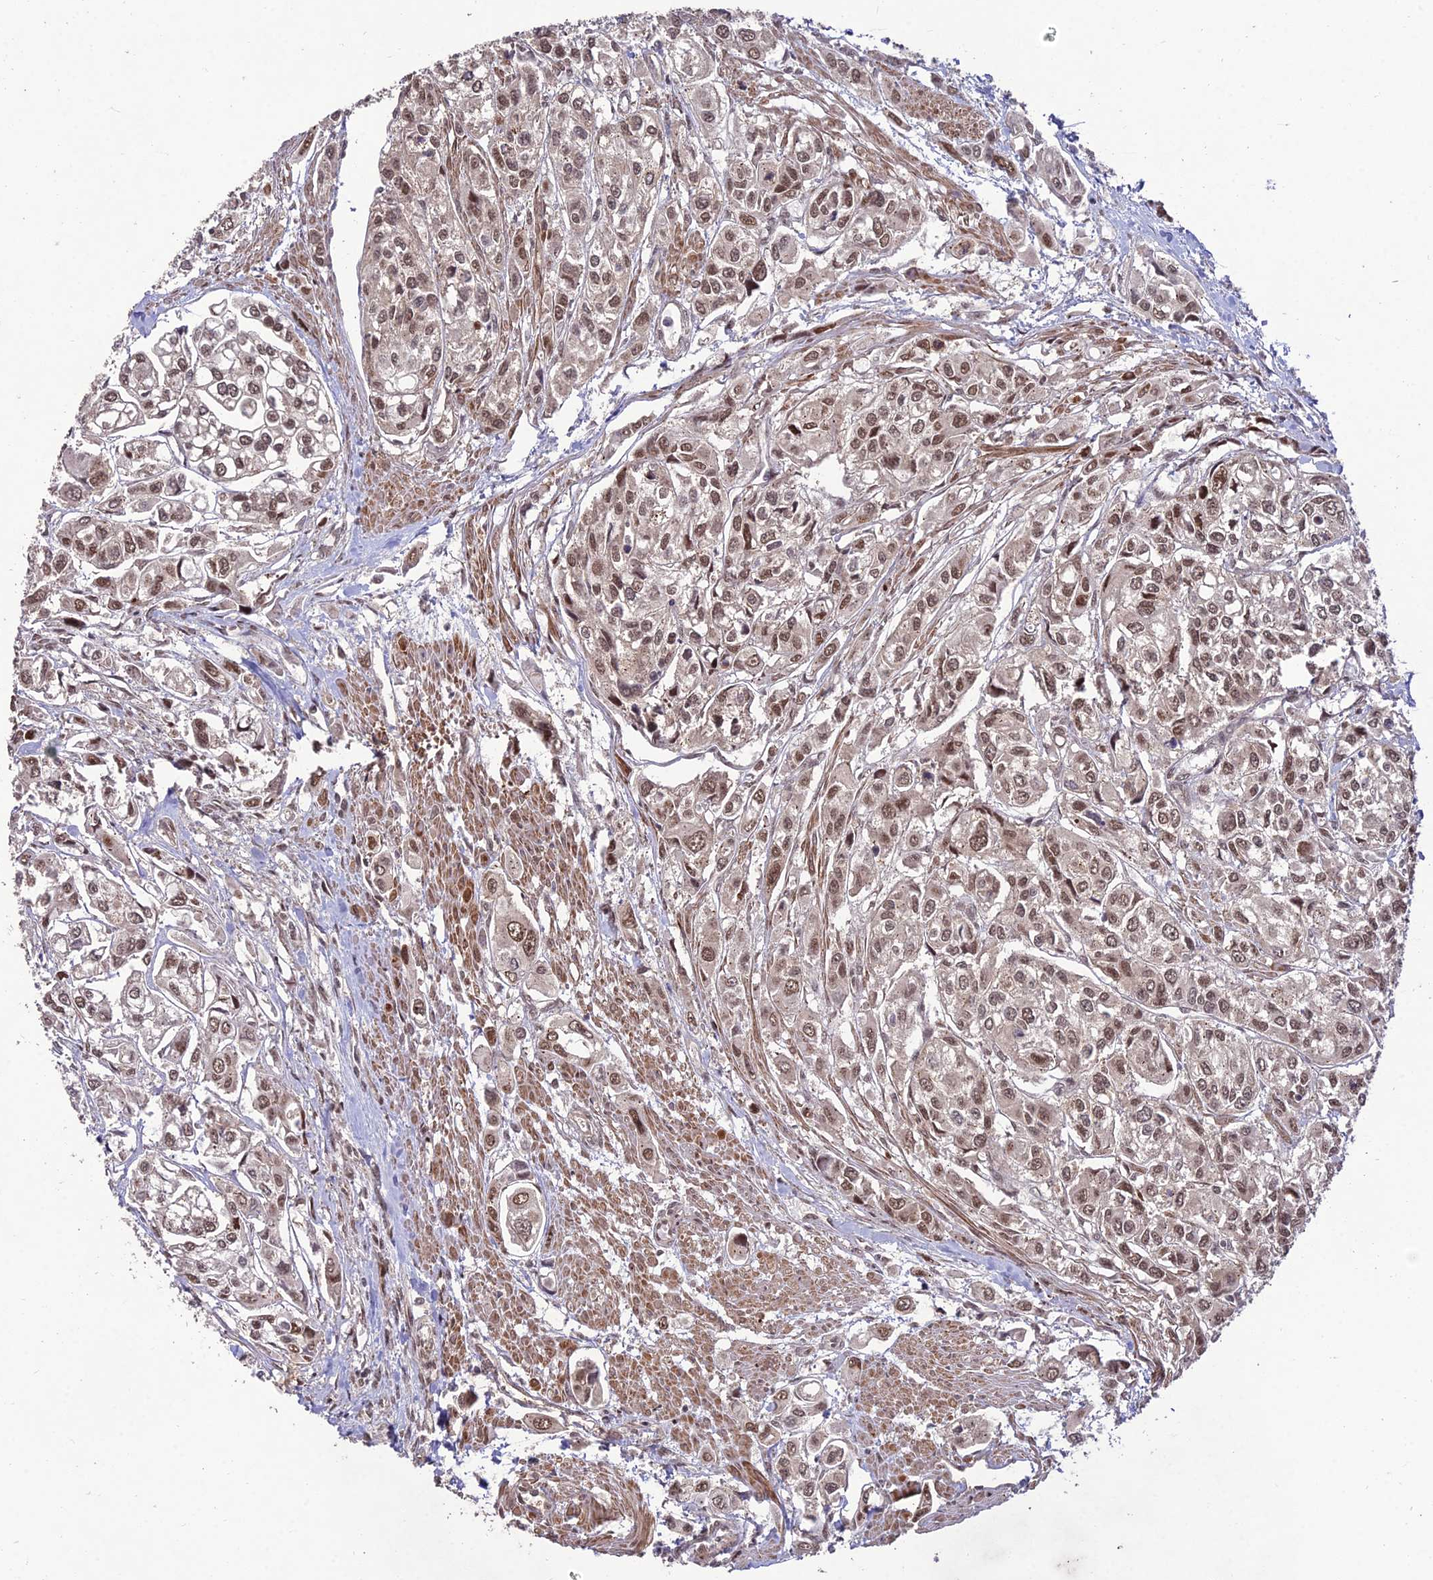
{"staining": {"intensity": "moderate", "quantity": ">75%", "location": "nuclear"}, "tissue": "urothelial cancer", "cell_type": "Tumor cells", "image_type": "cancer", "snomed": [{"axis": "morphology", "description": "Urothelial carcinoma, High grade"}, {"axis": "topography", "description": "Urinary bladder"}], "caption": "High-grade urothelial carcinoma stained with a brown dye displays moderate nuclear positive expression in about >75% of tumor cells.", "gene": "ZNF85", "patient": {"sex": "male", "age": 67}}